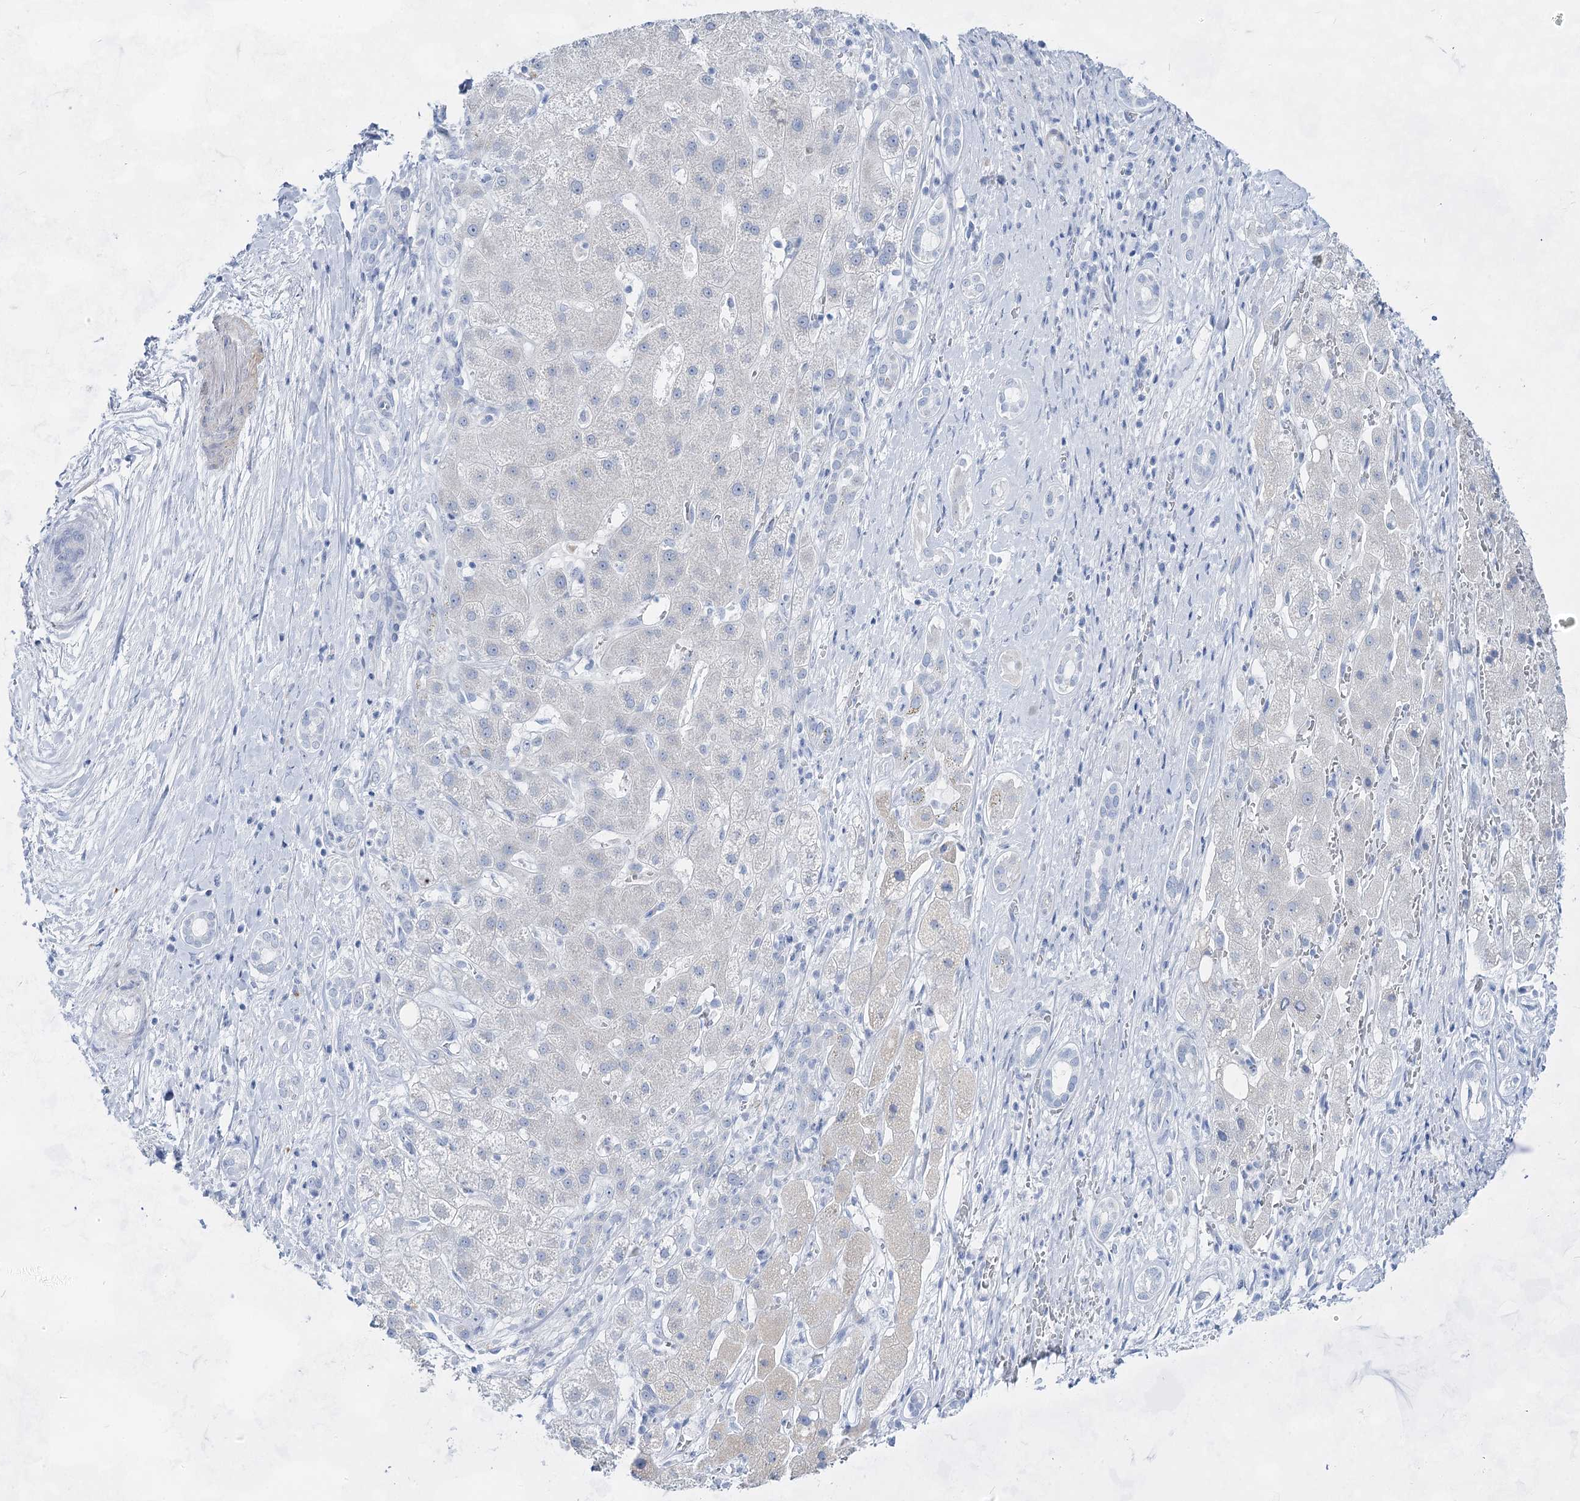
{"staining": {"intensity": "negative", "quantity": "none", "location": "none"}, "tissue": "liver cancer", "cell_type": "Tumor cells", "image_type": "cancer", "snomed": [{"axis": "morphology", "description": "Carcinoma, Hepatocellular, NOS"}, {"axis": "topography", "description": "Liver"}], "caption": "Tumor cells show no significant expression in liver cancer.", "gene": "ACRV1", "patient": {"sex": "male", "age": 65}}